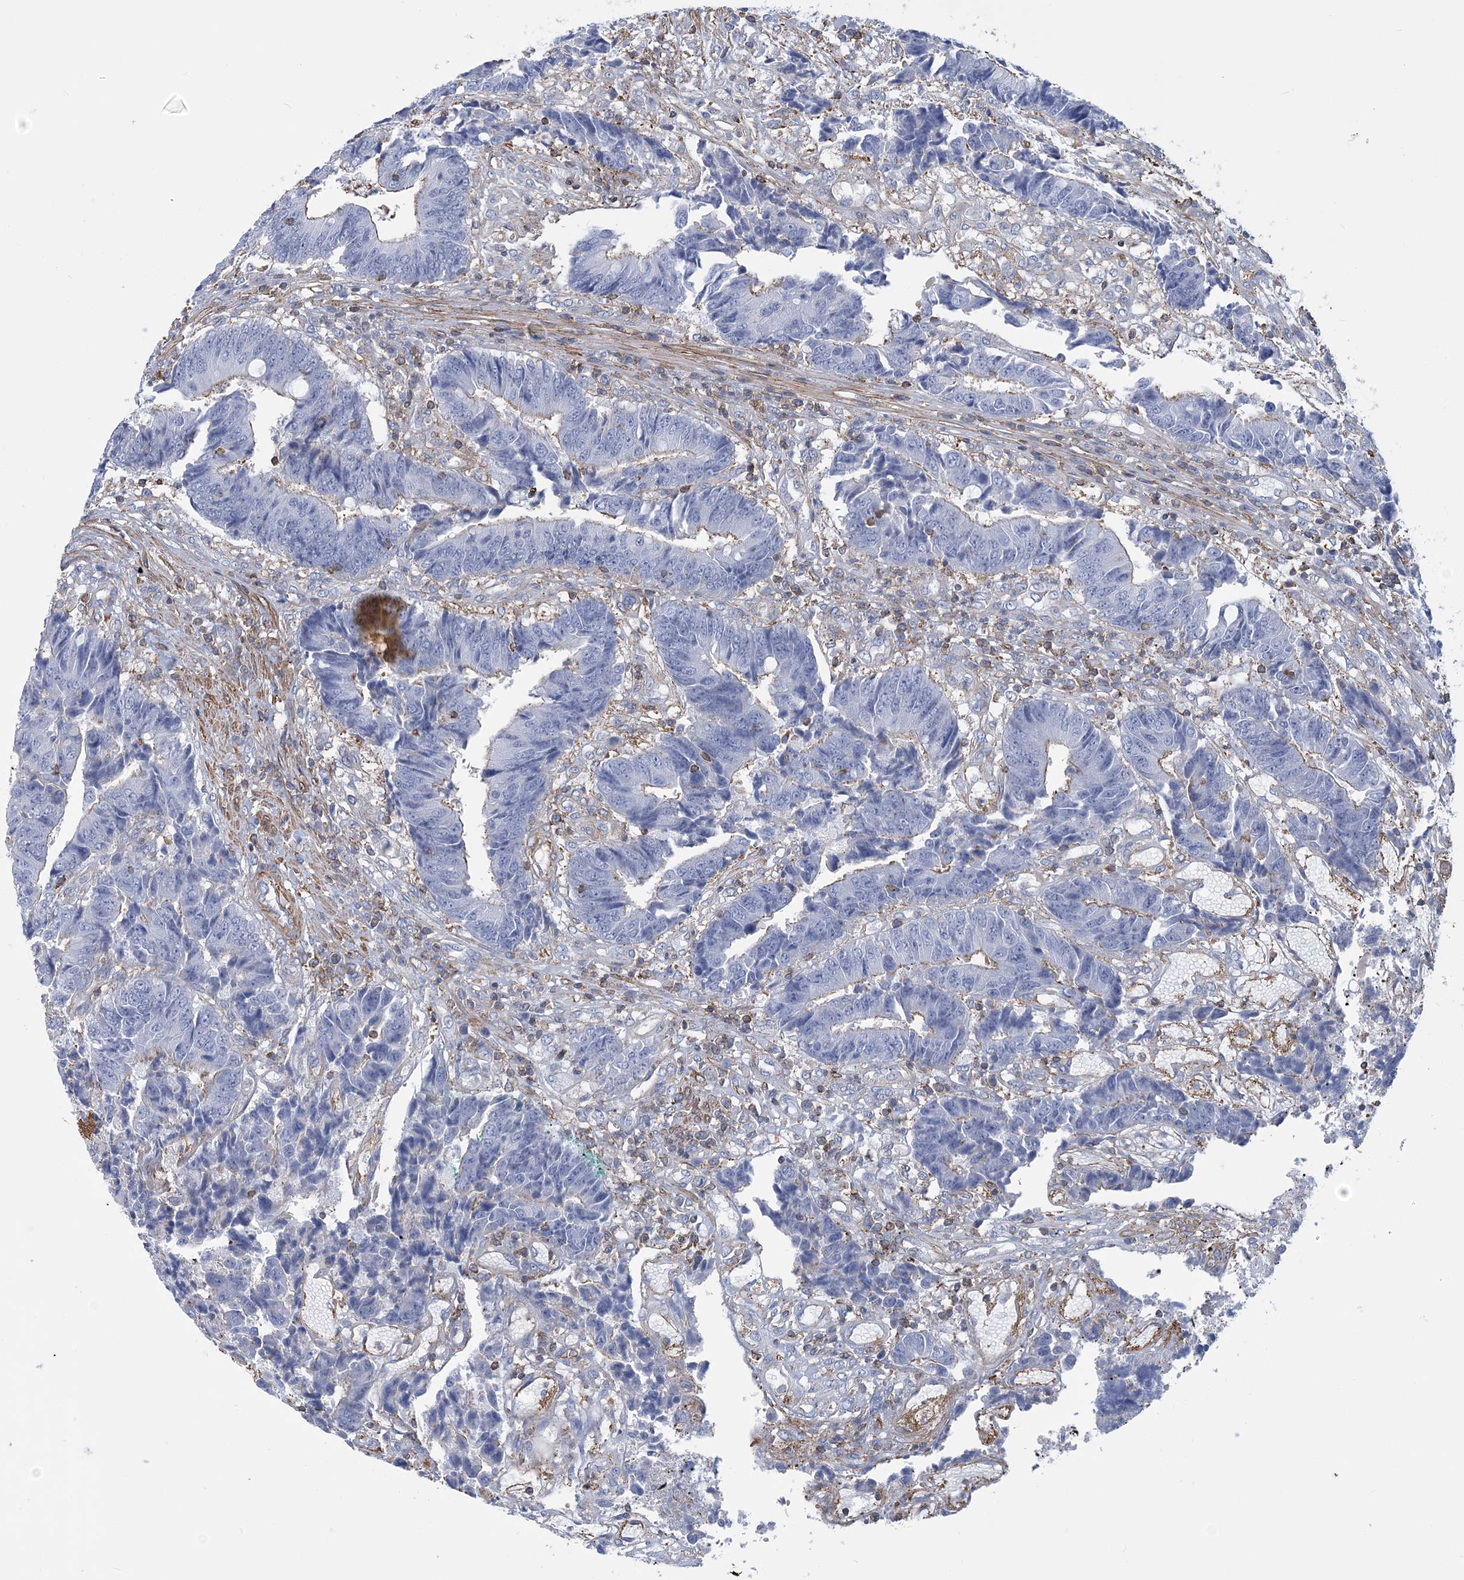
{"staining": {"intensity": "moderate", "quantity": "<25%", "location": "cytoplasmic/membranous"}, "tissue": "colorectal cancer", "cell_type": "Tumor cells", "image_type": "cancer", "snomed": [{"axis": "morphology", "description": "Adenocarcinoma, NOS"}, {"axis": "topography", "description": "Rectum"}], "caption": "A histopathology image of human colorectal adenocarcinoma stained for a protein demonstrates moderate cytoplasmic/membranous brown staining in tumor cells.", "gene": "C11orf21", "patient": {"sex": "male", "age": 84}}